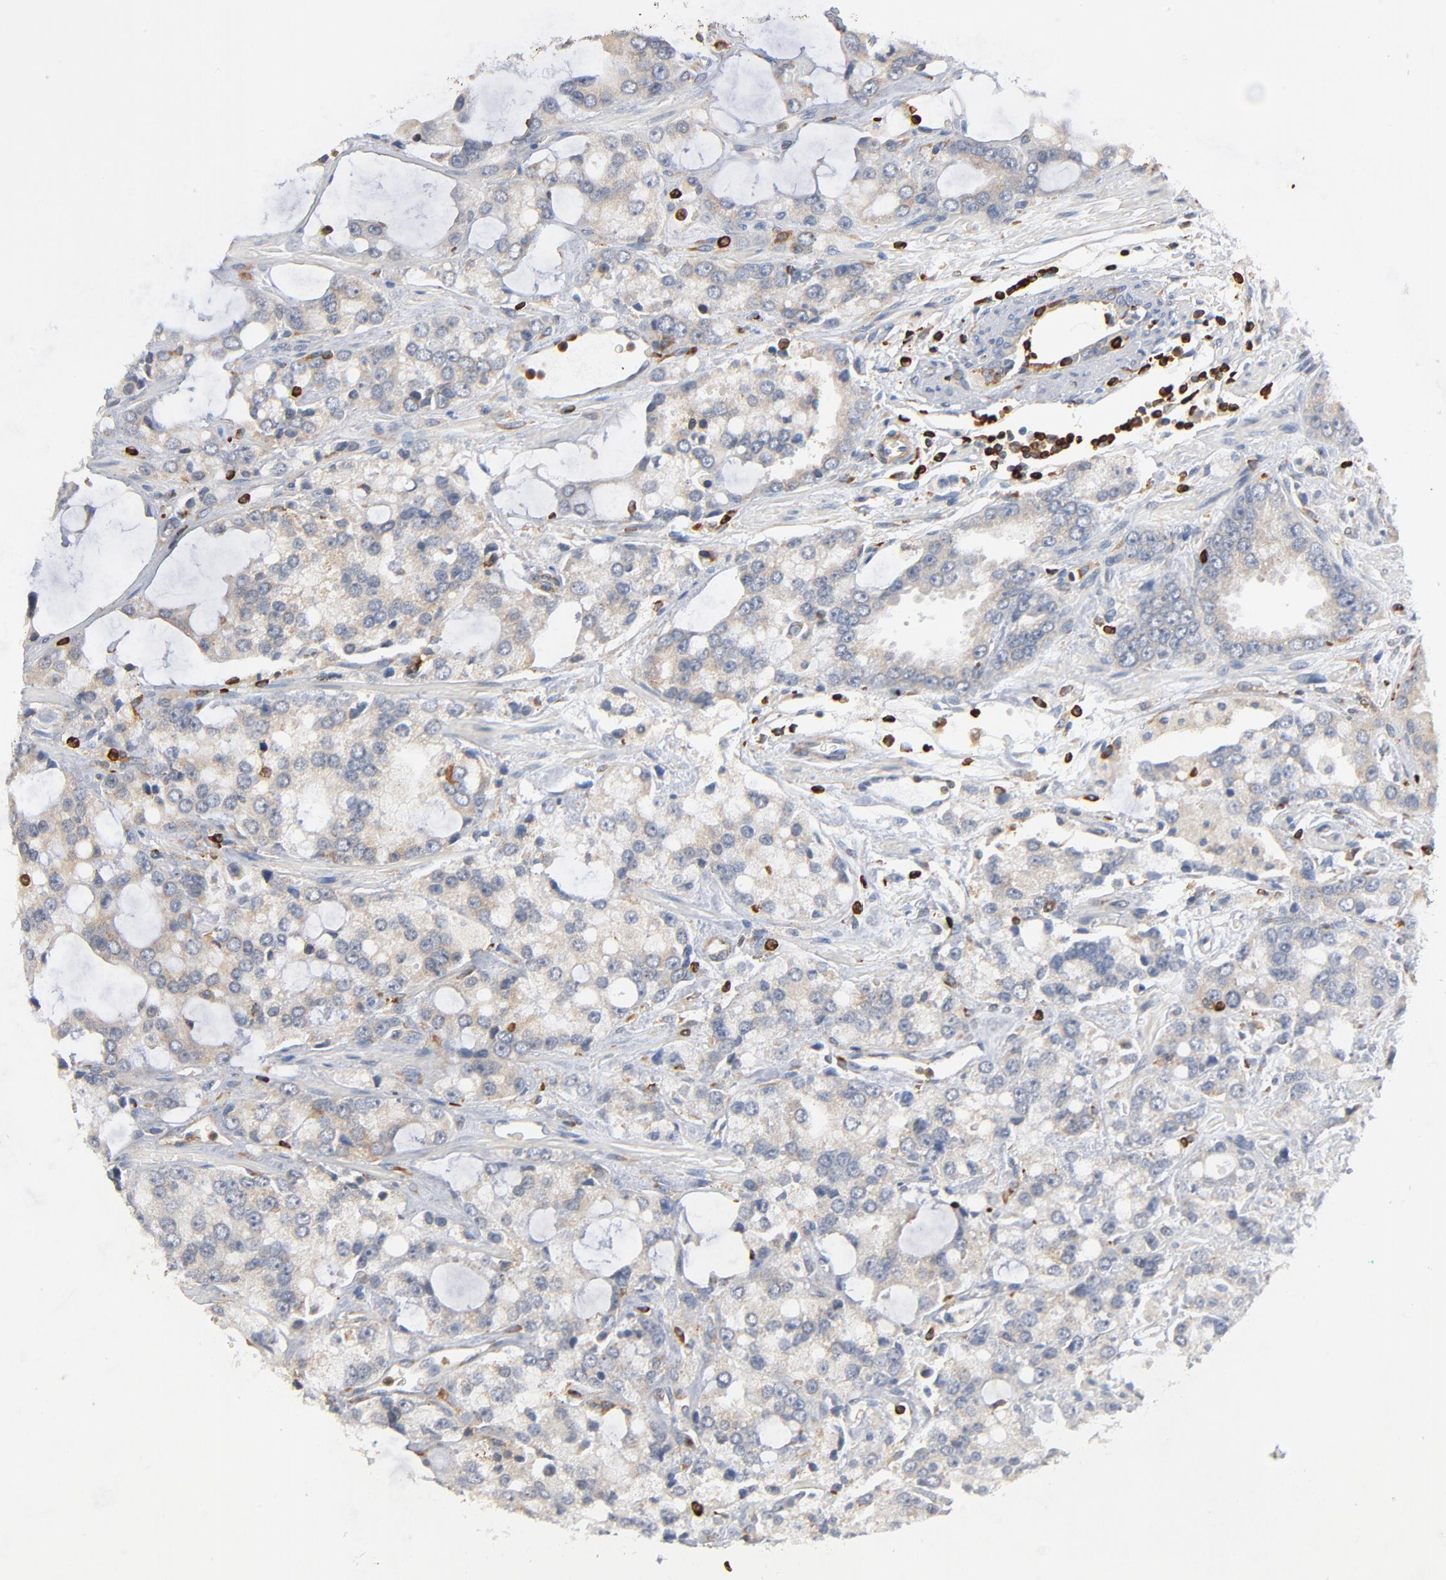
{"staining": {"intensity": "weak", "quantity": "<25%", "location": "cytoplasmic/membranous"}, "tissue": "prostate cancer", "cell_type": "Tumor cells", "image_type": "cancer", "snomed": [{"axis": "morphology", "description": "Adenocarcinoma, High grade"}, {"axis": "topography", "description": "Prostate"}], "caption": "Immunohistochemical staining of human prostate adenocarcinoma (high-grade) demonstrates no significant staining in tumor cells.", "gene": "SH3KBP1", "patient": {"sex": "male", "age": 67}}